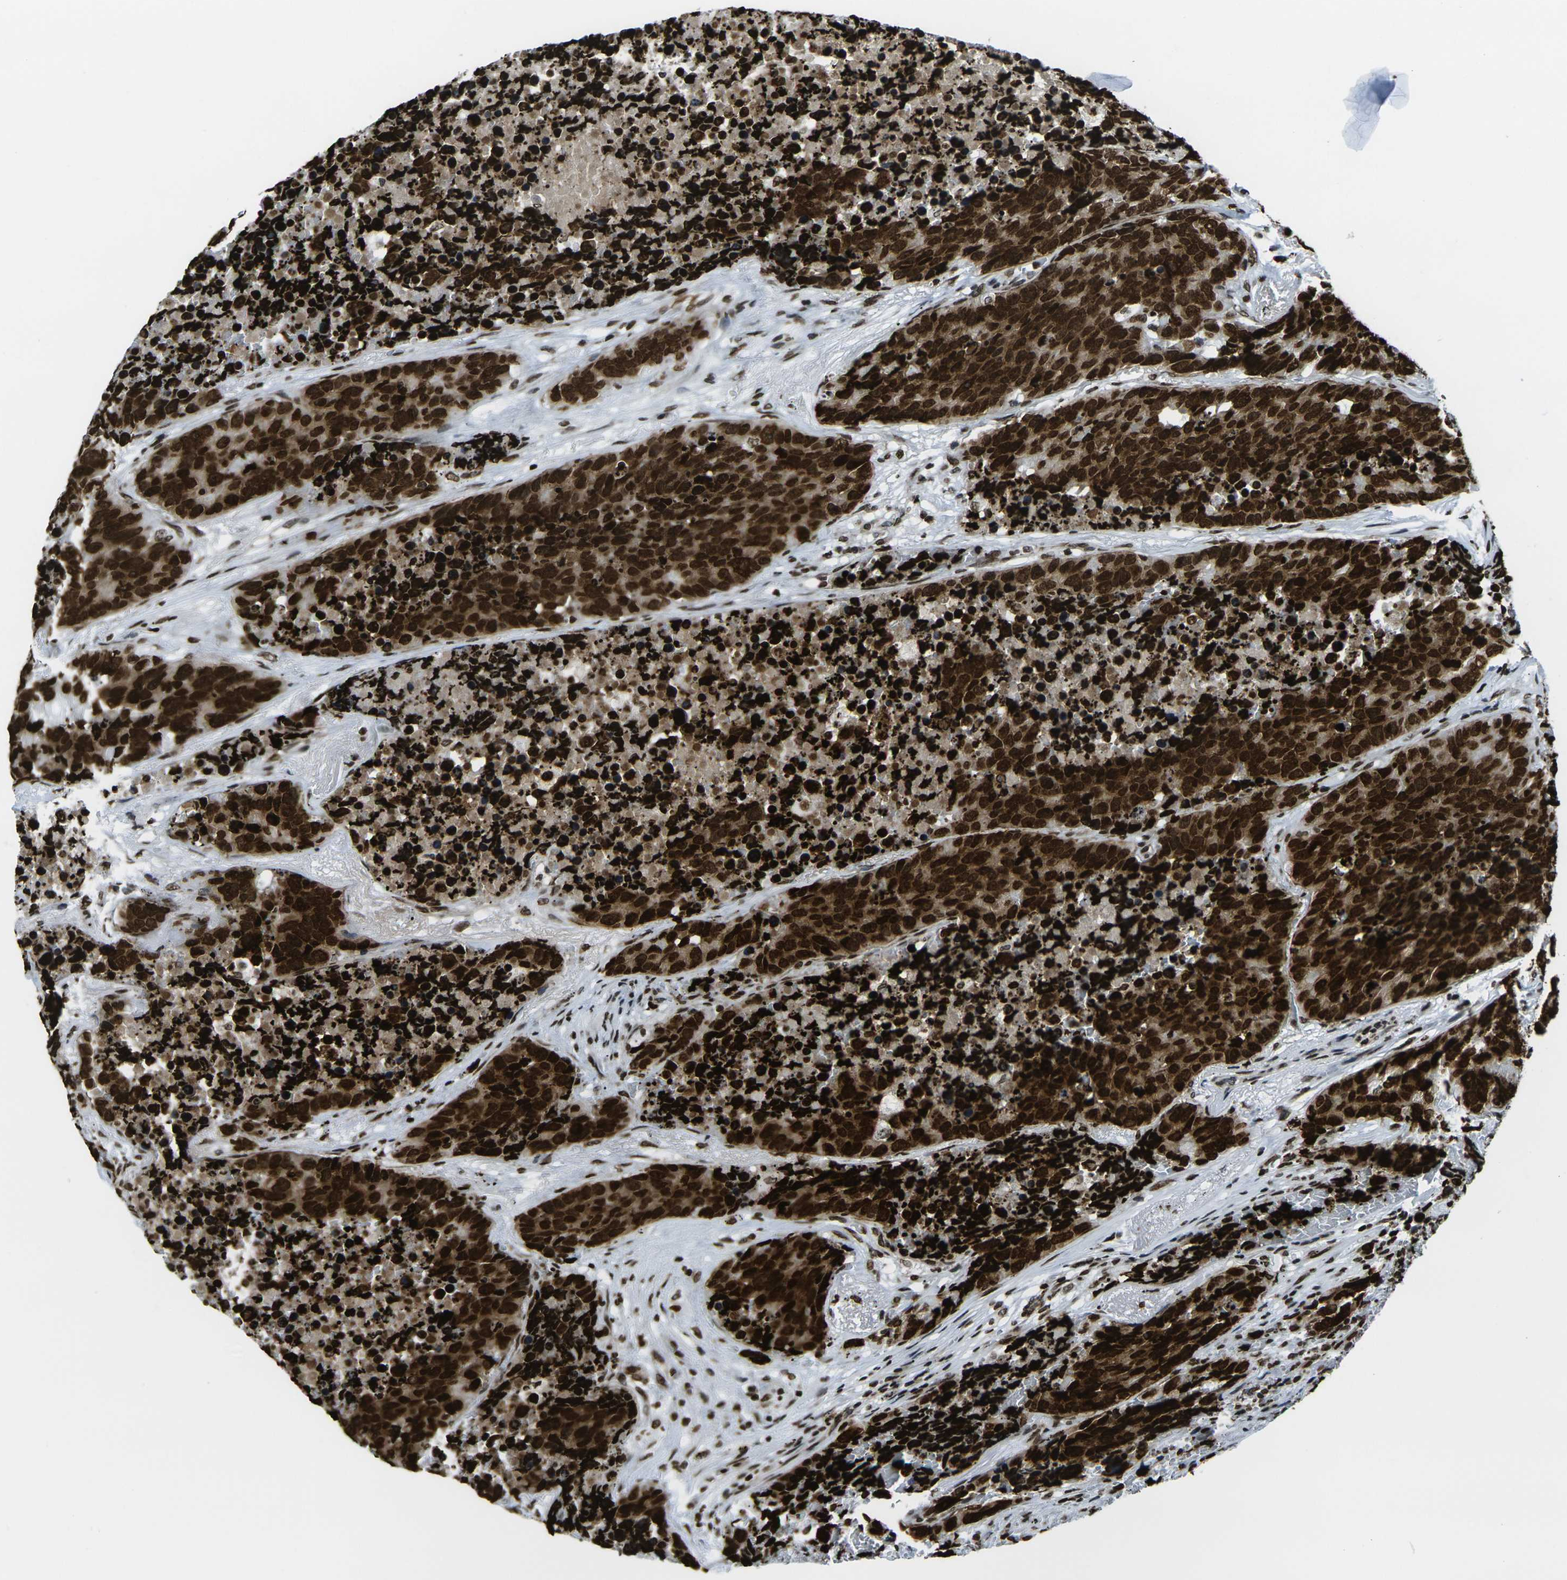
{"staining": {"intensity": "strong", "quantity": ">75%", "location": "nuclear"}, "tissue": "carcinoid", "cell_type": "Tumor cells", "image_type": "cancer", "snomed": [{"axis": "morphology", "description": "Carcinoid, malignant, NOS"}, {"axis": "topography", "description": "Lung"}], "caption": "The micrograph exhibits immunohistochemical staining of carcinoid. There is strong nuclear expression is seen in about >75% of tumor cells. Ihc stains the protein in brown and the nuclei are stained blue.", "gene": "H2AX", "patient": {"sex": "male", "age": 60}}